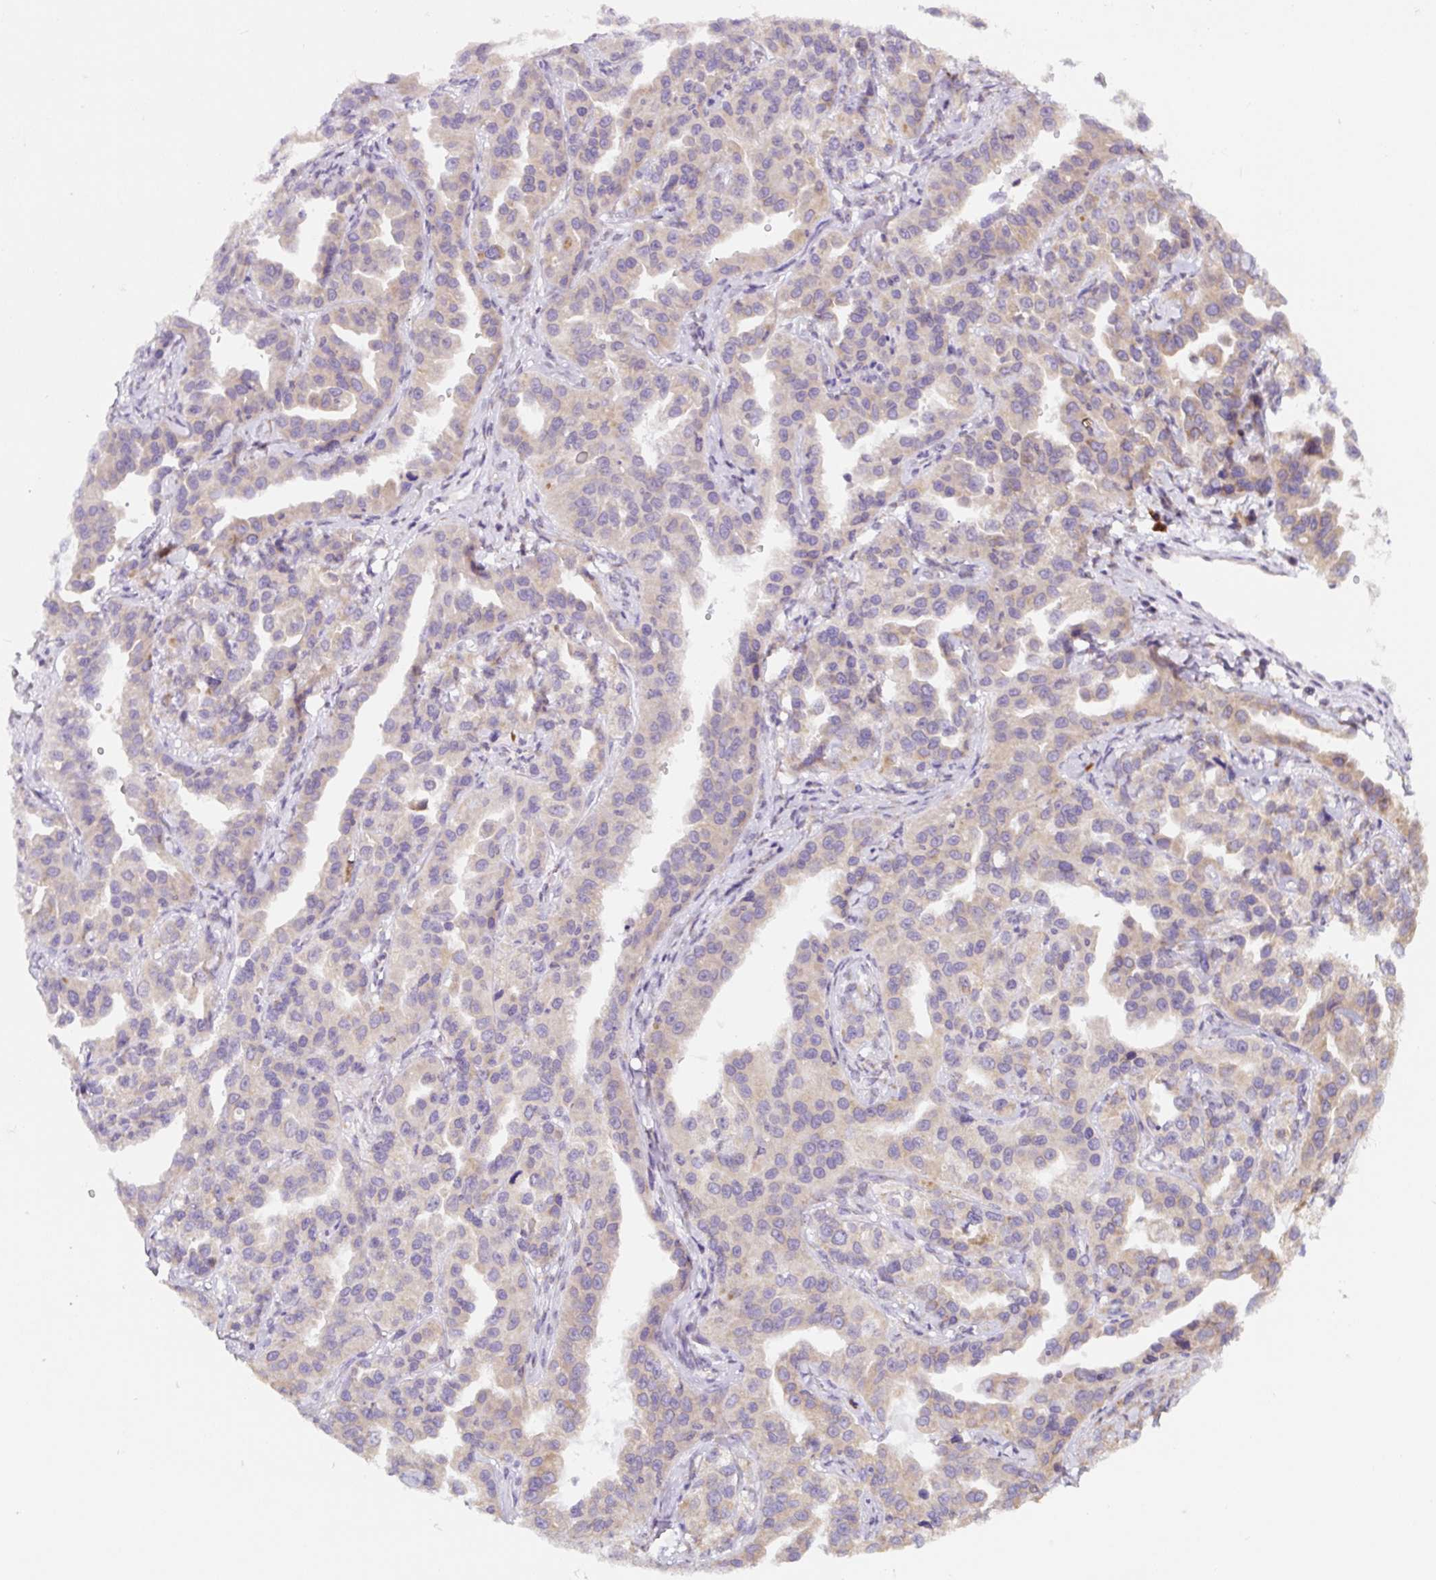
{"staining": {"intensity": "weak", "quantity": "<25%", "location": "cytoplasmic/membranous"}, "tissue": "ovarian cancer", "cell_type": "Tumor cells", "image_type": "cancer", "snomed": [{"axis": "morphology", "description": "Cystadenocarcinoma, serous, NOS"}, {"axis": "topography", "description": "Ovary"}], "caption": "The immunohistochemistry photomicrograph has no significant staining in tumor cells of ovarian serous cystadenocarcinoma tissue. (Immunohistochemistry (ihc), brightfield microscopy, high magnification).", "gene": "DDOST", "patient": {"sex": "female", "age": 75}}